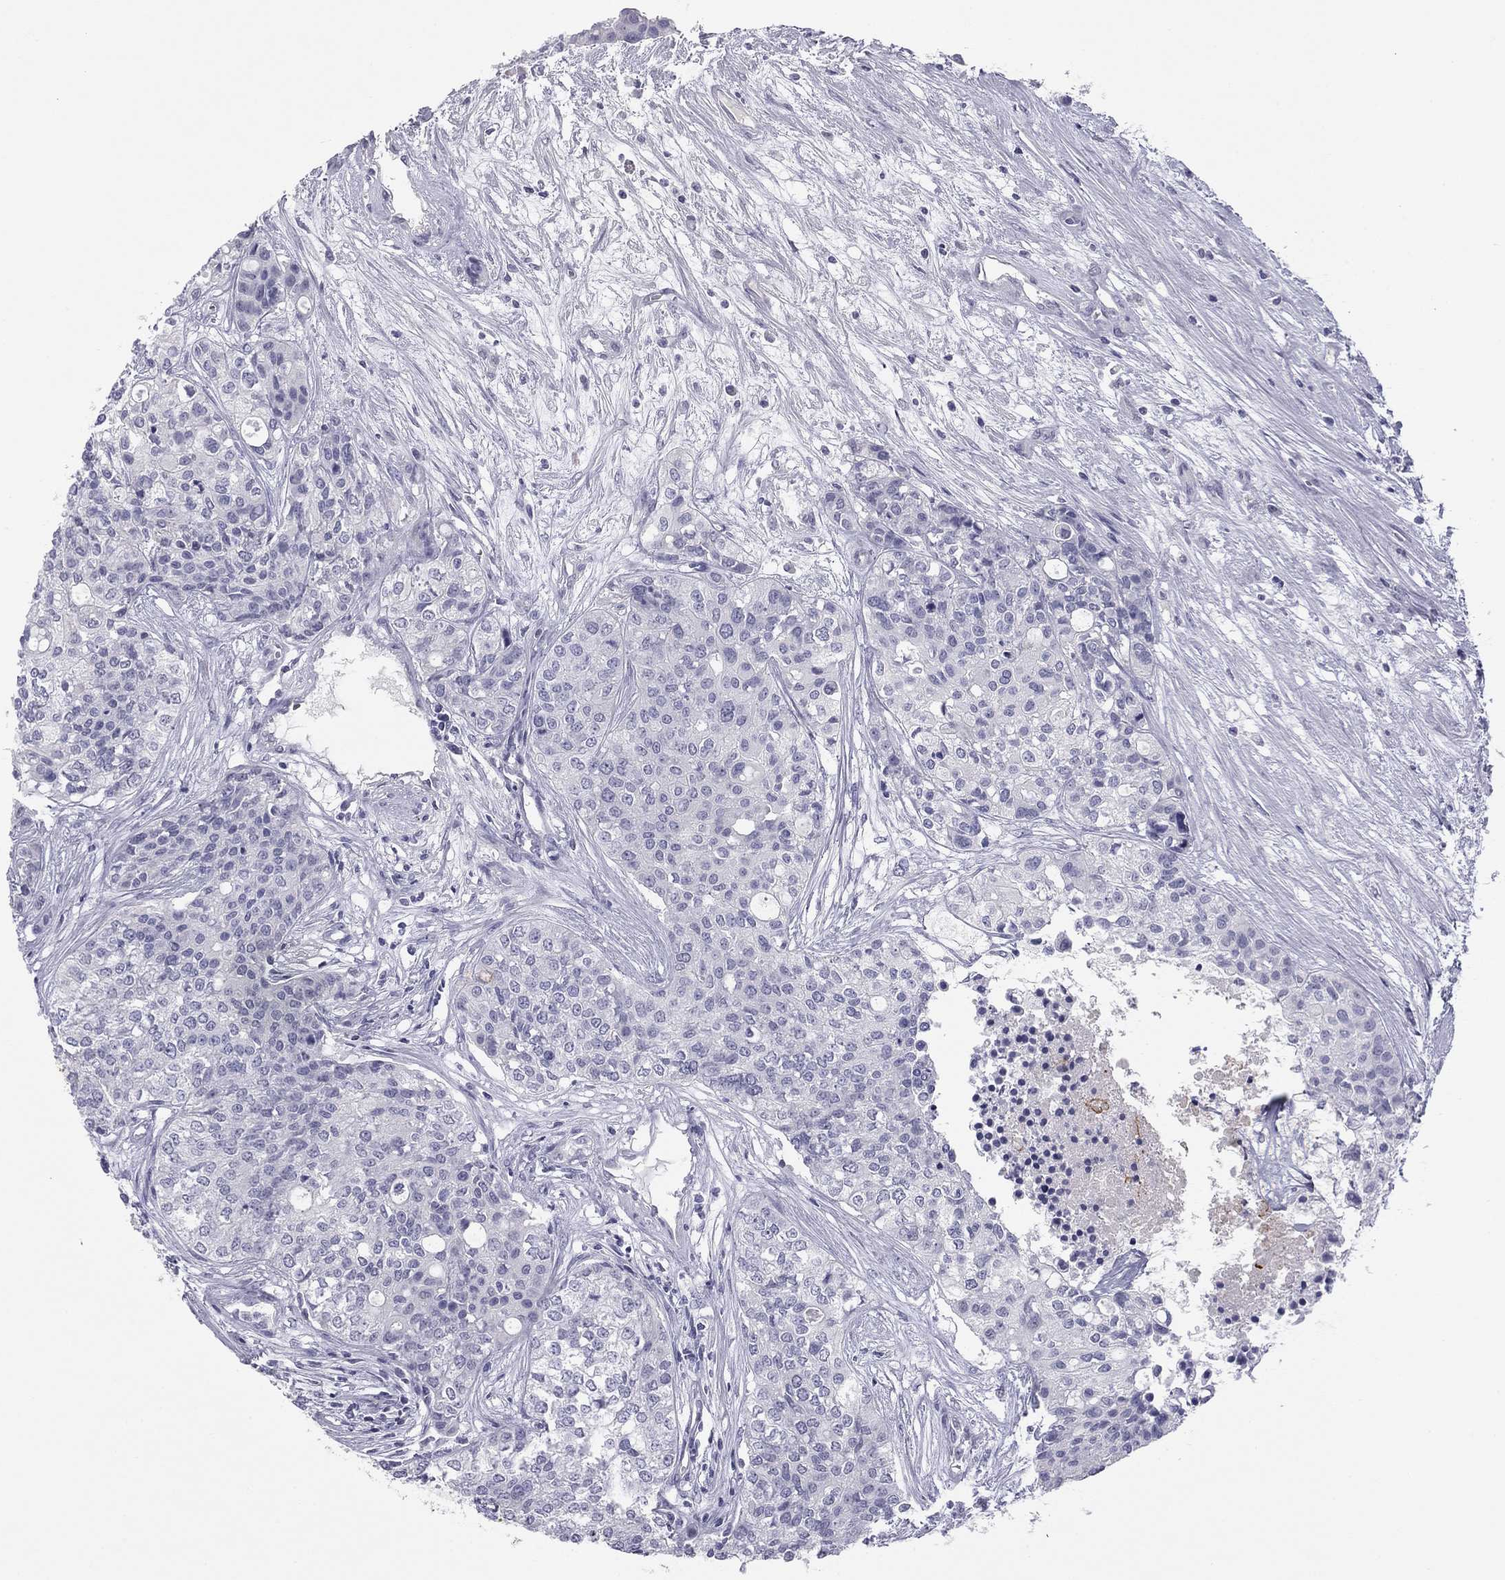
{"staining": {"intensity": "negative", "quantity": "none", "location": "none"}, "tissue": "carcinoid", "cell_type": "Tumor cells", "image_type": "cancer", "snomed": [{"axis": "morphology", "description": "Carcinoid, malignant, NOS"}, {"axis": "topography", "description": "Colon"}], "caption": "DAB immunohistochemical staining of carcinoid (malignant) displays no significant expression in tumor cells.", "gene": "TFAP2B", "patient": {"sex": "male", "age": 81}}